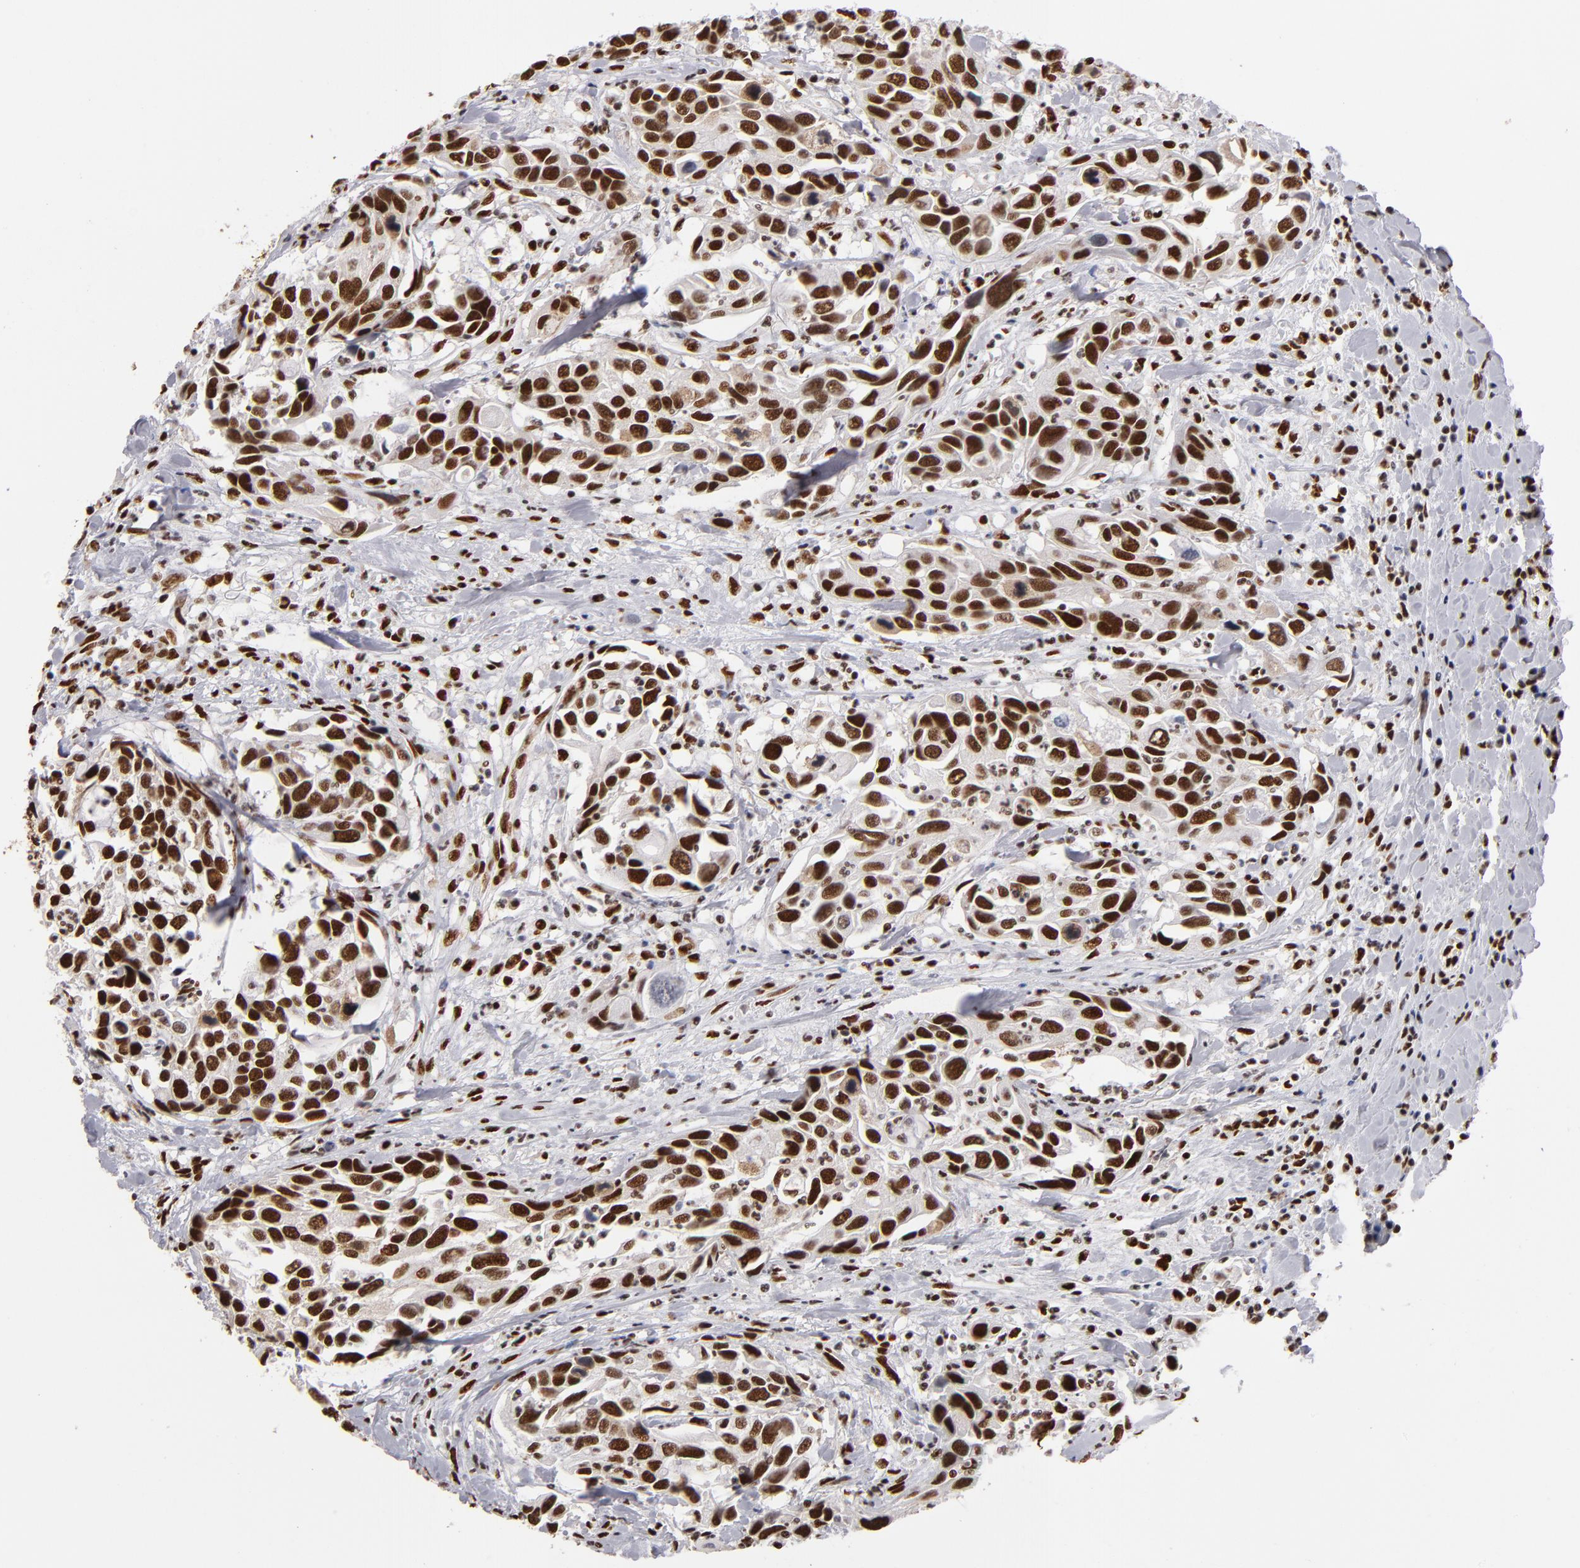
{"staining": {"intensity": "strong", "quantity": ">75%", "location": "nuclear"}, "tissue": "urothelial cancer", "cell_type": "Tumor cells", "image_type": "cancer", "snomed": [{"axis": "morphology", "description": "Urothelial carcinoma, High grade"}, {"axis": "topography", "description": "Urinary bladder"}], "caption": "The image exhibits immunohistochemical staining of high-grade urothelial carcinoma. There is strong nuclear positivity is present in approximately >75% of tumor cells.", "gene": "MRE11", "patient": {"sex": "male", "age": 66}}